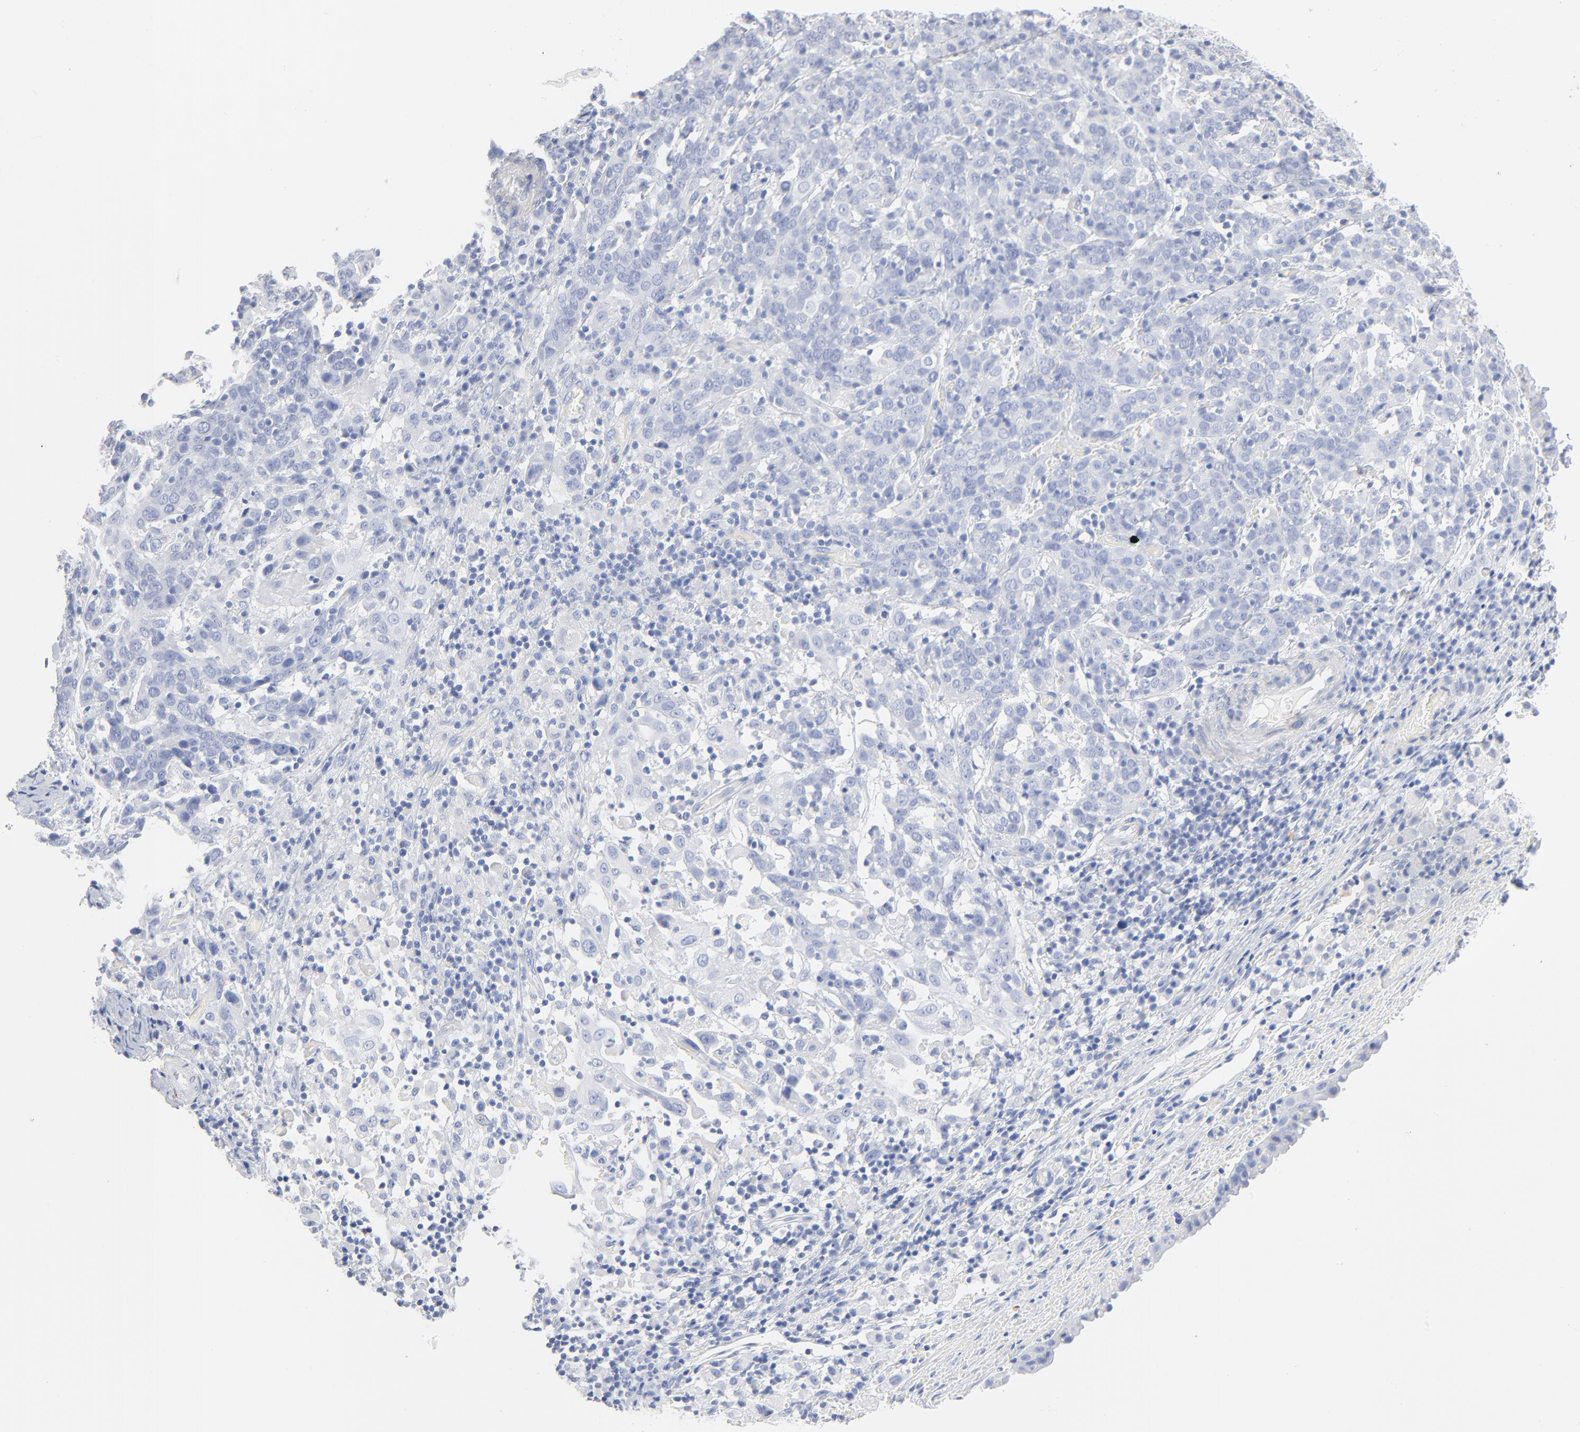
{"staining": {"intensity": "negative", "quantity": "none", "location": "none"}, "tissue": "cervical cancer", "cell_type": "Tumor cells", "image_type": "cancer", "snomed": [{"axis": "morphology", "description": "Normal tissue, NOS"}, {"axis": "morphology", "description": "Squamous cell carcinoma, NOS"}, {"axis": "topography", "description": "Cervix"}], "caption": "The micrograph exhibits no staining of tumor cells in cervical squamous cell carcinoma.", "gene": "AGTR1", "patient": {"sex": "female", "age": 67}}